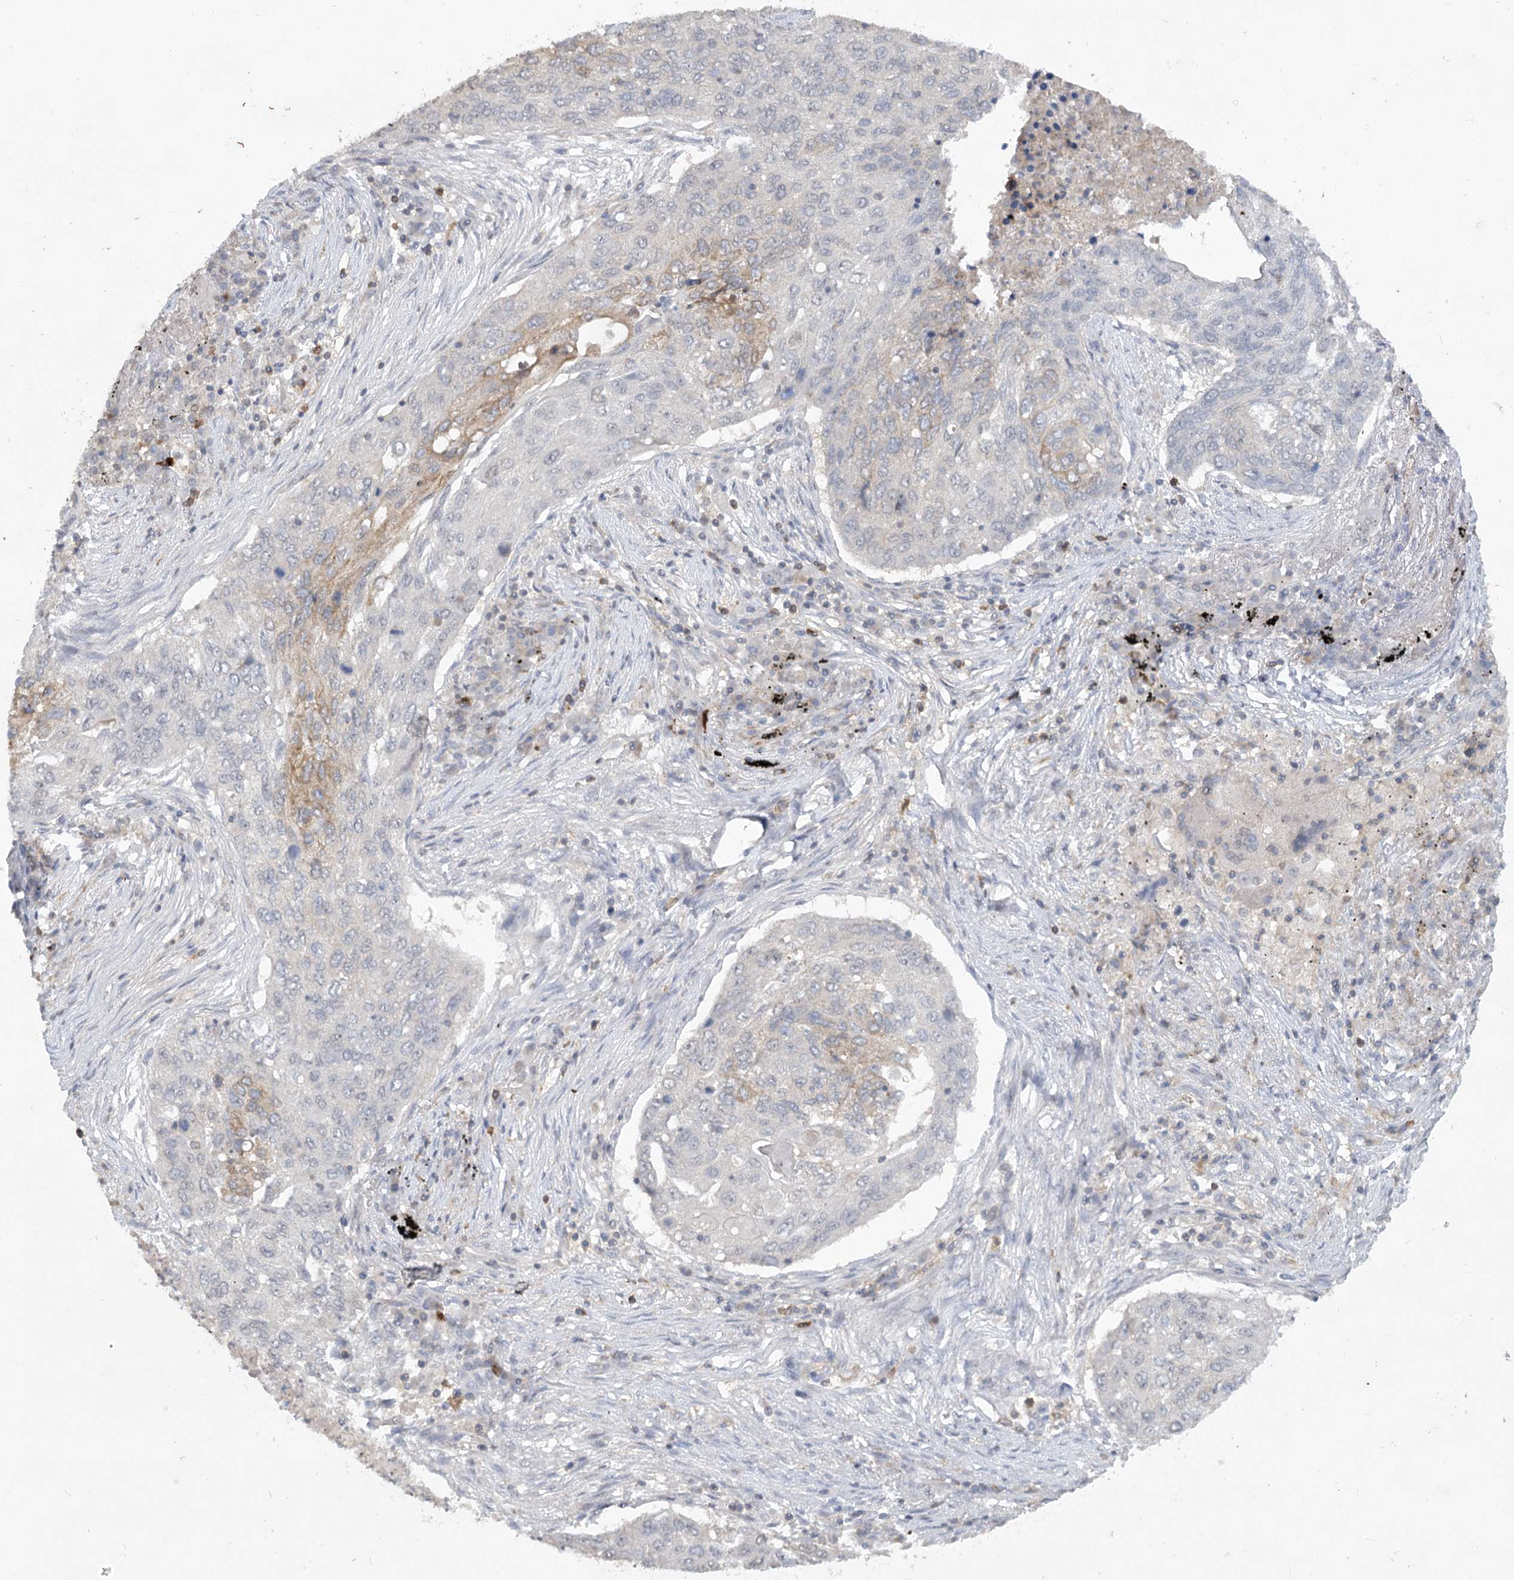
{"staining": {"intensity": "negative", "quantity": "none", "location": "none"}, "tissue": "lung cancer", "cell_type": "Tumor cells", "image_type": "cancer", "snomed": [{"axis": "morphology", "description": "Squamous cell carcinoma, NOS"}, {"axis": "topography", "description": "Lung"}], "caption": "Human lung cancer stained for a protein using immunohistochemistry (IHC) demonstrates no positivity in tumor cells.", "gene": "TRAF3IP1", "patient": {"sex": "female", "age": 63}}